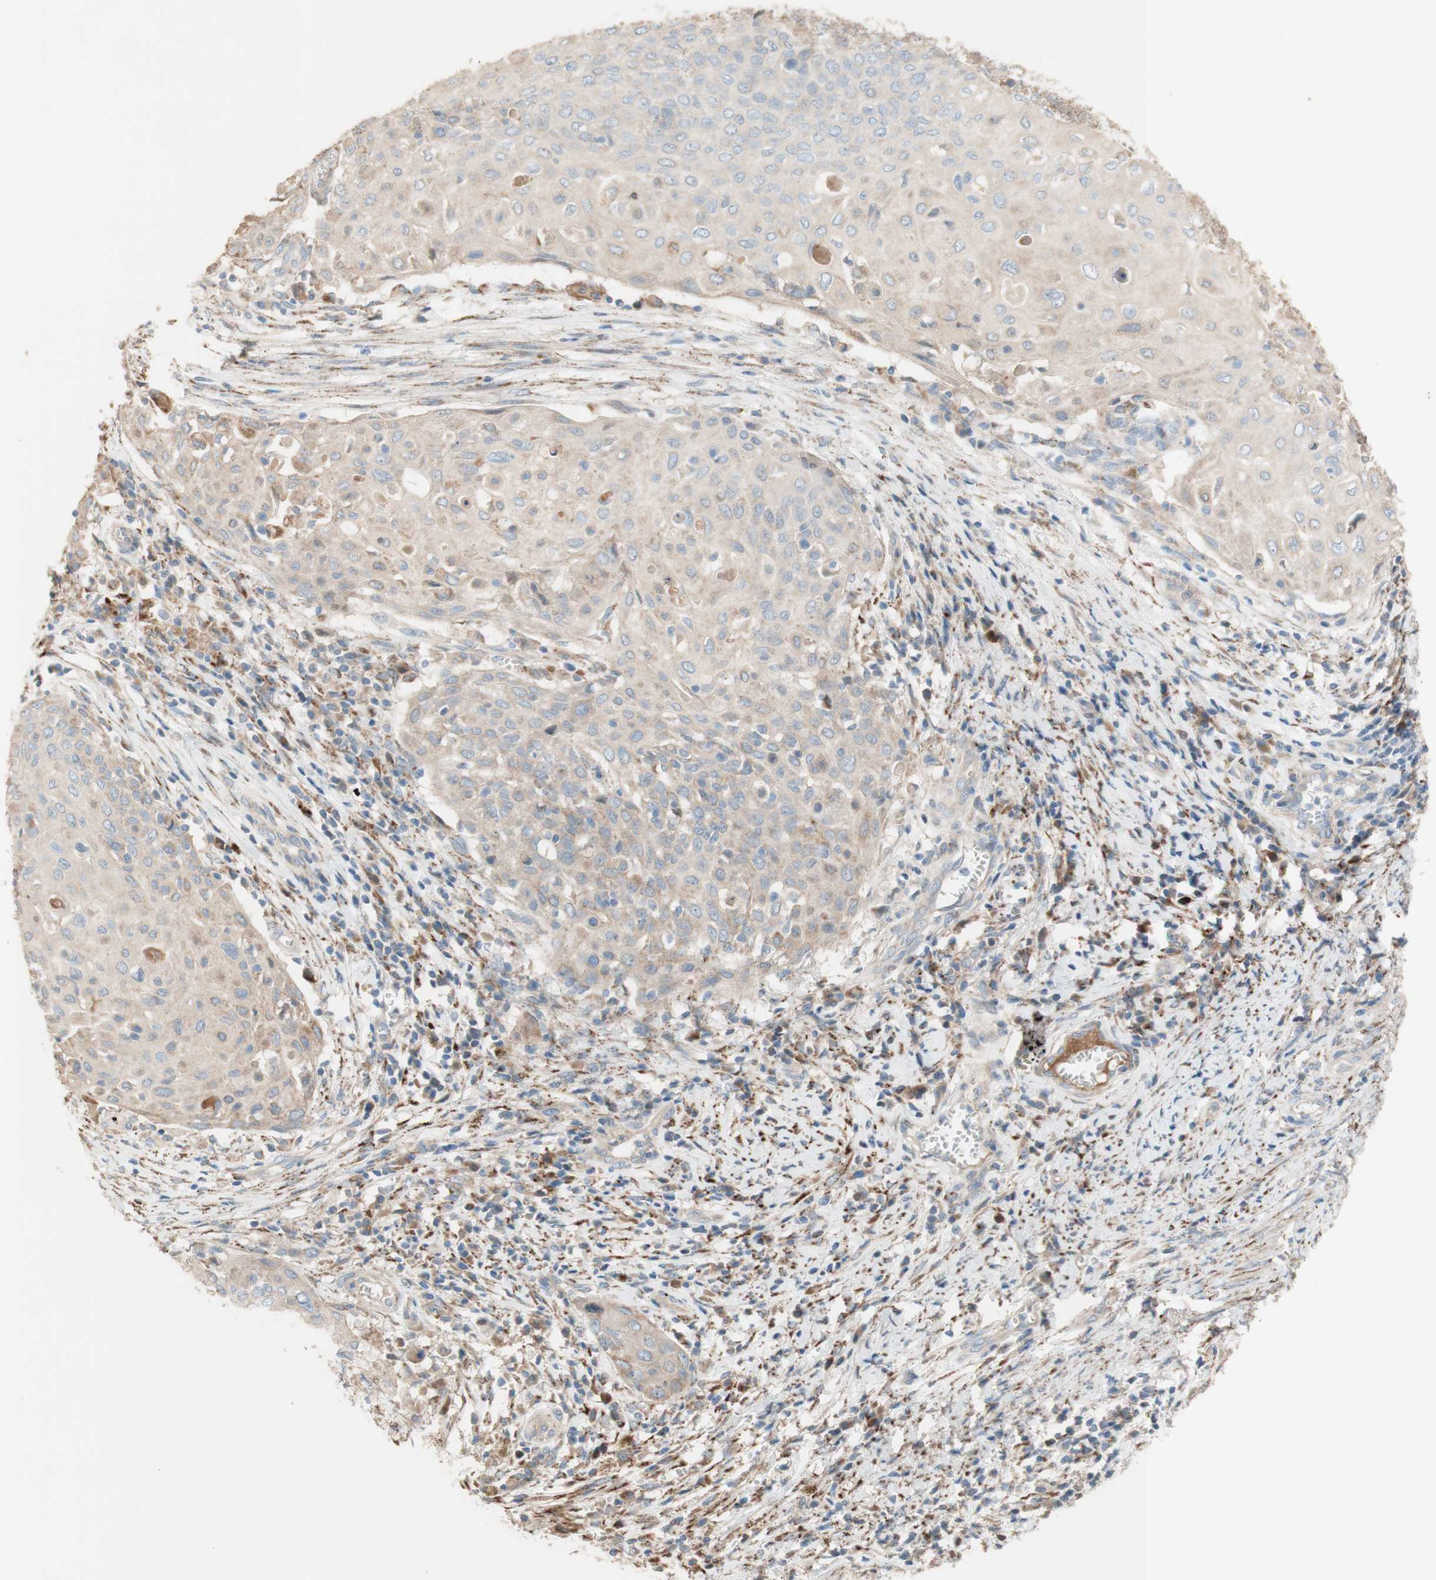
{"staining": {"intensity": "weak", "quantity": "<25%", "location": "cytoplasmic/membranous"}, "tissue": "cervical cancer", "cell_type": "Tumor cells", "image_type": "cancer", "snomed": [{"axis": "morphology", "description": "Squamous cell carcinoma, NOS"}, {"axis": "topography", "description": "Cervix"}], "caption": "A high-resolution image shows immunohistochemistry staining of squamous cell carcinoma (cervical), which demonstrates no significant staining in tumor cells.", "gene": "PTPN21", "patient": {"sex": "female", "age": 39}}